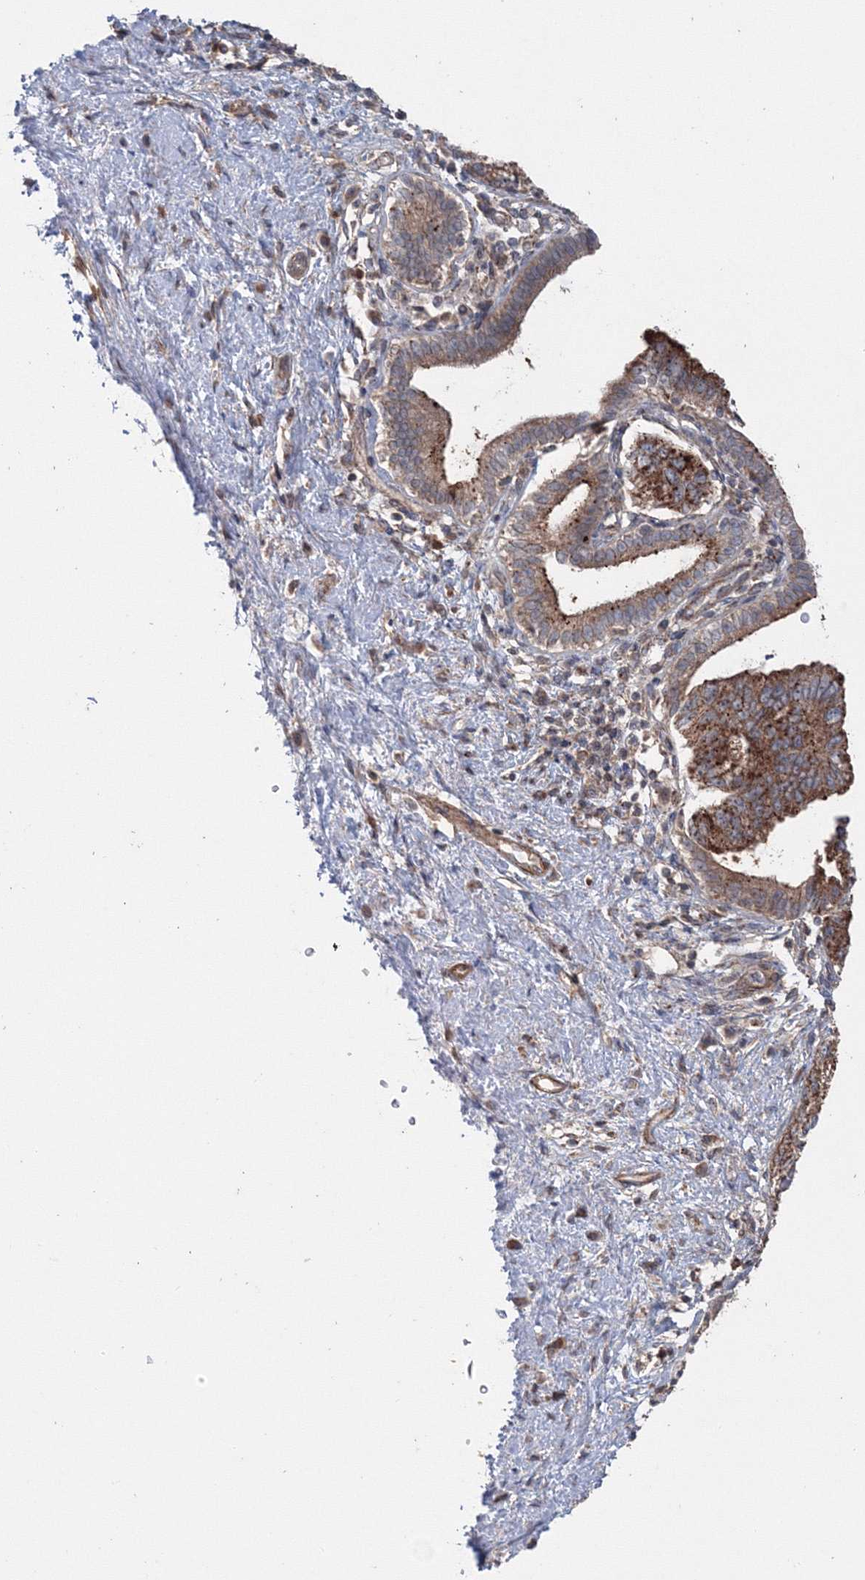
{"staining": {"intensity": "strong", "quantity": ">75%", "location": "cytoplasmic/membranous"}, "tissue": "pancreatic cancer", "cell_type": "Tumor cells", "image_type": "cancer", "snomed": [{"axis": "morphology", "description": "Adenocarcinoma, NOS"}, {"axis": "topography", "description": "Pancreas"}], "caption": "Immunohistochemistry (IHC) image of human pancreatic adenocarcinoma stained for a protein (brown), which shows high levels of strong cytoplasmic/membranous expression in approximately >75% of tumor cells.", "gene": "NOA1", "patient": {"sex": "female", "age": 73}}